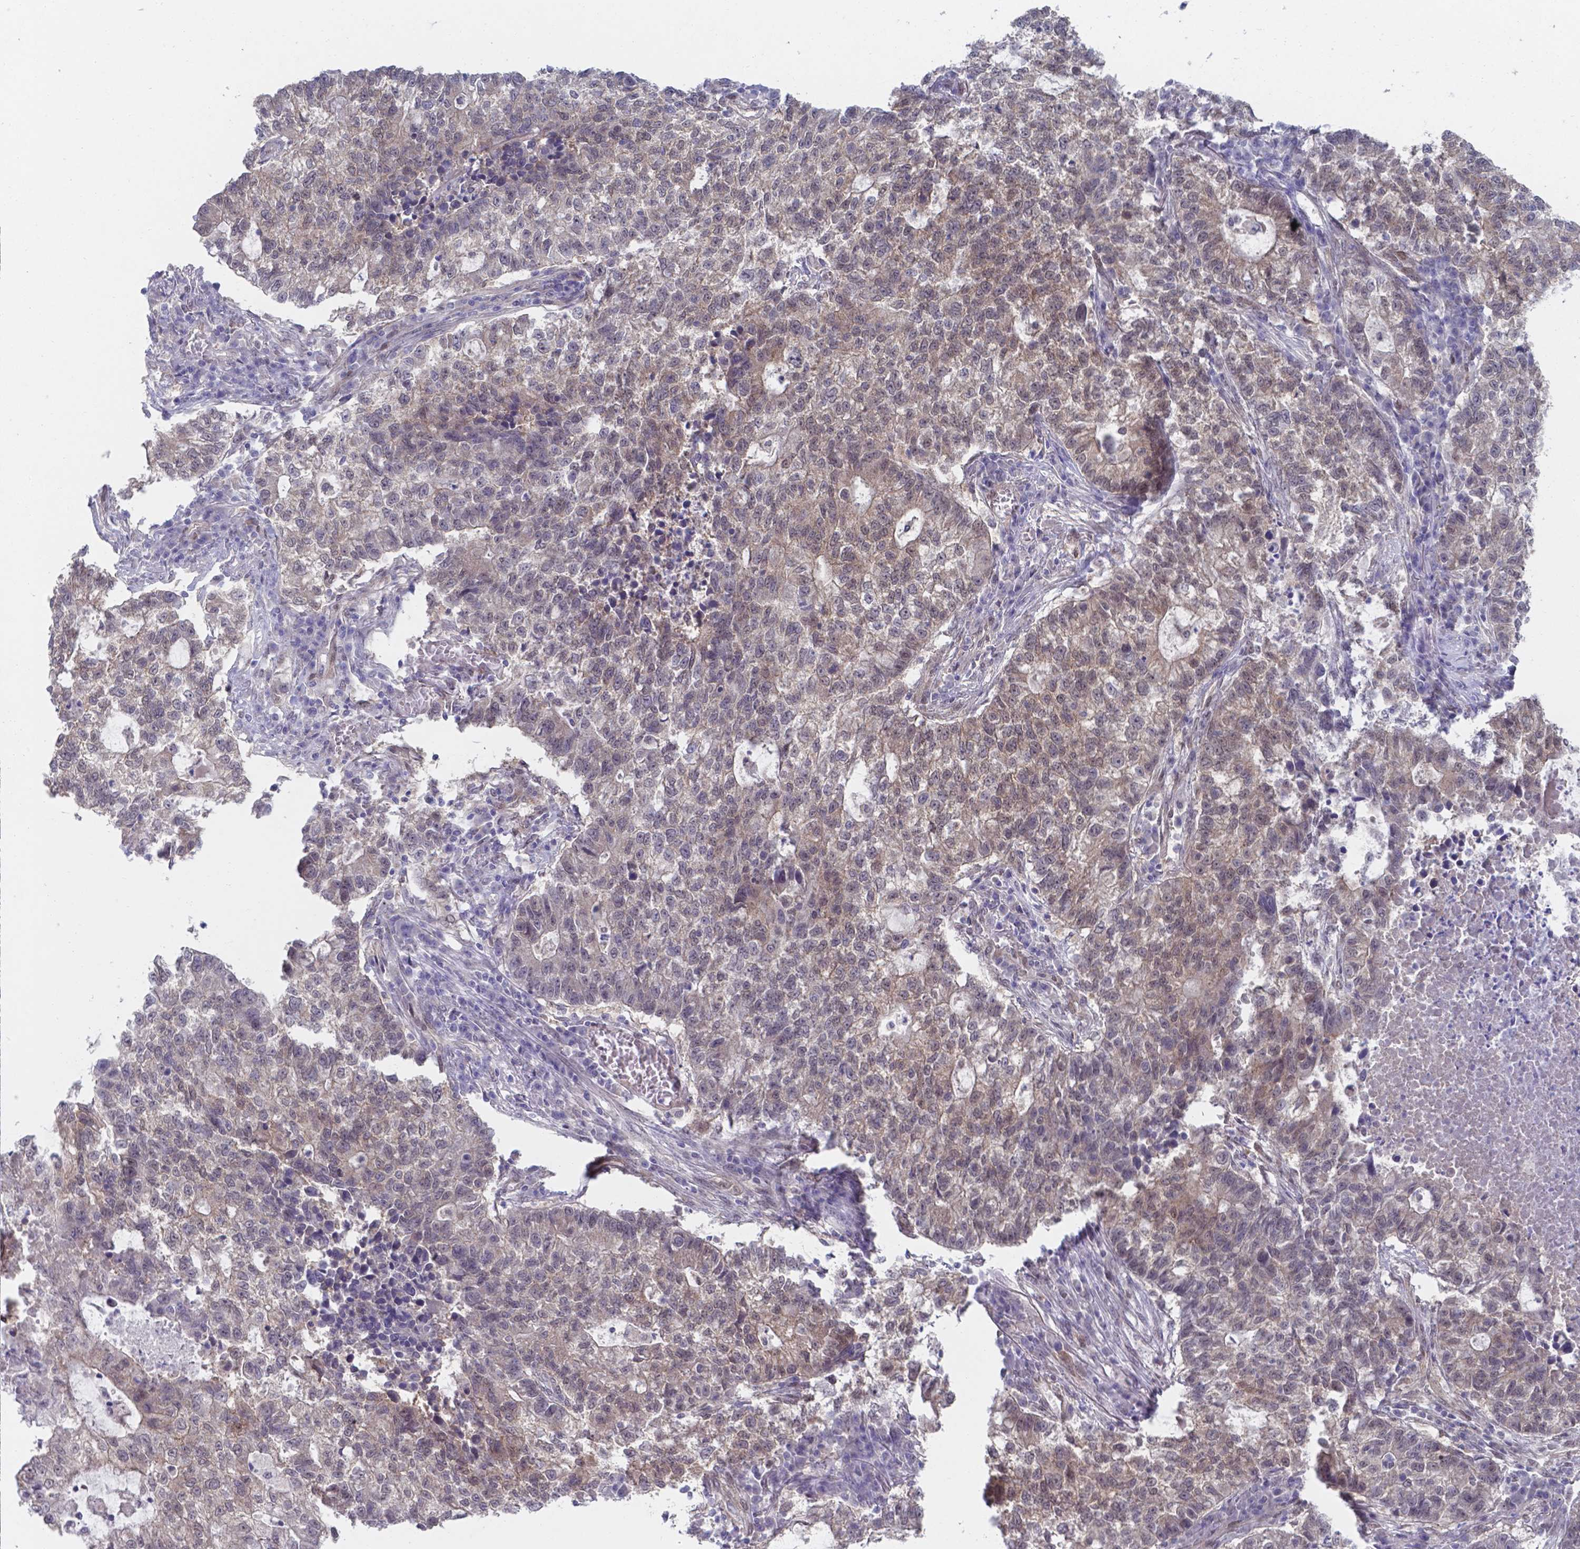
{"staining": {"intensity": "weak", "quantity": "25%-75%", "location": "cytoplasmic/membranous"}, "tissue": "lung cancer", "cell_type": "Tumor cells", "image_type": "cancer", "snomed": [{"axis": "morphology", "description": "Adenocarcinoma, NOS"}, {"axis": "topography", "description": "Lung"}], "caption": "IHC histopathology image of human lung cancer (adenocarcinoma) stained for a protein (brown), which reveals low levels of weak cytoplasmic/membranous staining in about 25%-75% of tumor cells.", "gene": "UBE2E2", "patient": {"sex": "male", "age": 57}}